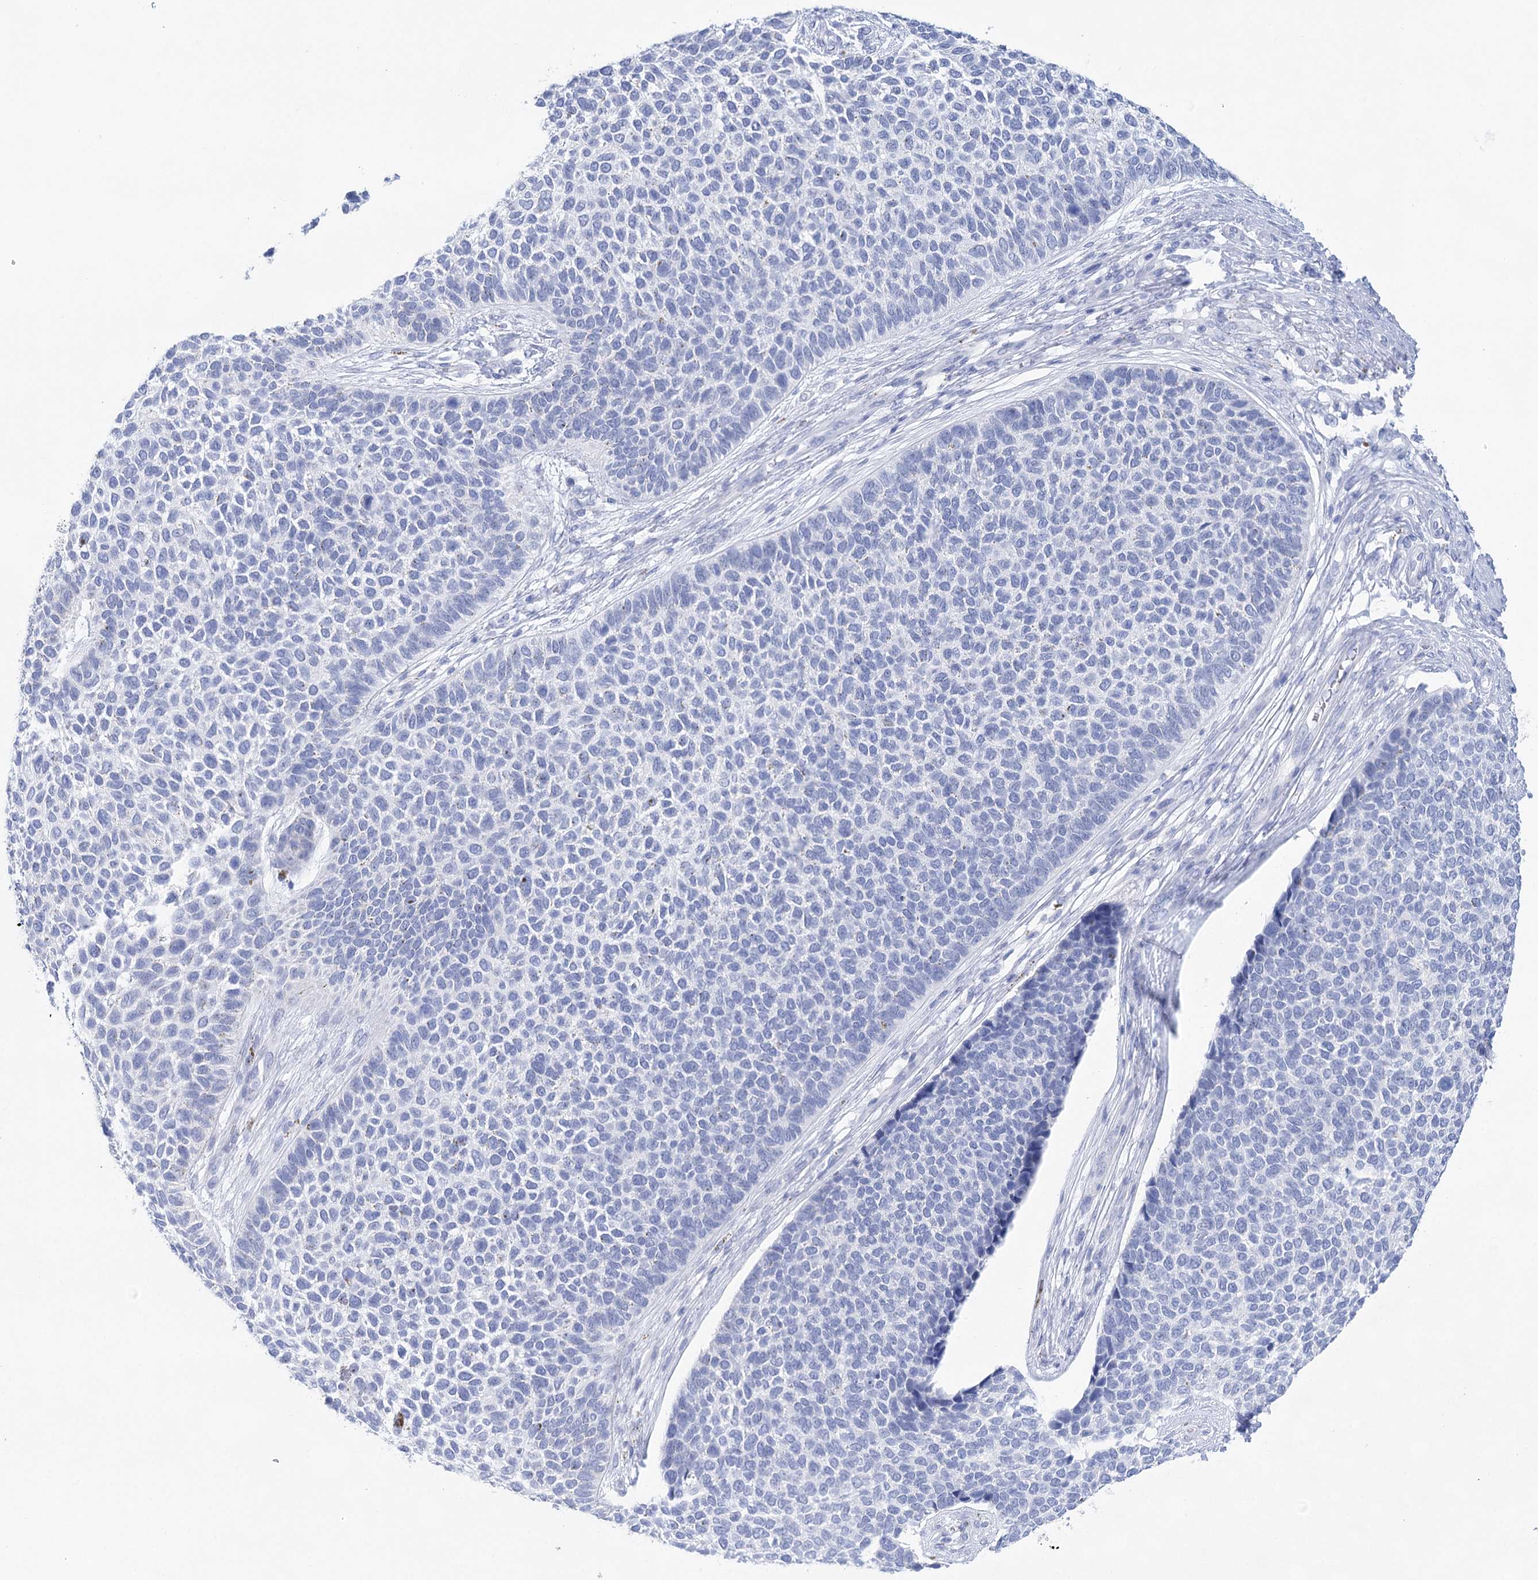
{"staining": {"intensity": "negative", "quantity": "none", "location": "none"}, "tissue": "skin cancer", "cell_type": "Tumor cells", "image_type": "cancer", "snomed": [{"axis": "morphology", "description": "Basal cell carcinoma"}, {"axis": "topography", "description": "Skin"}], "caption": "An immunohistochemistry (IHC) image of skin cancer (basal cell carcinoma) is shown. There is no staining in tumor cells of skin cancer (basal cell carcinoma).", "gene": "LALBA", "patient": {"sex": "female", "age": 84}}